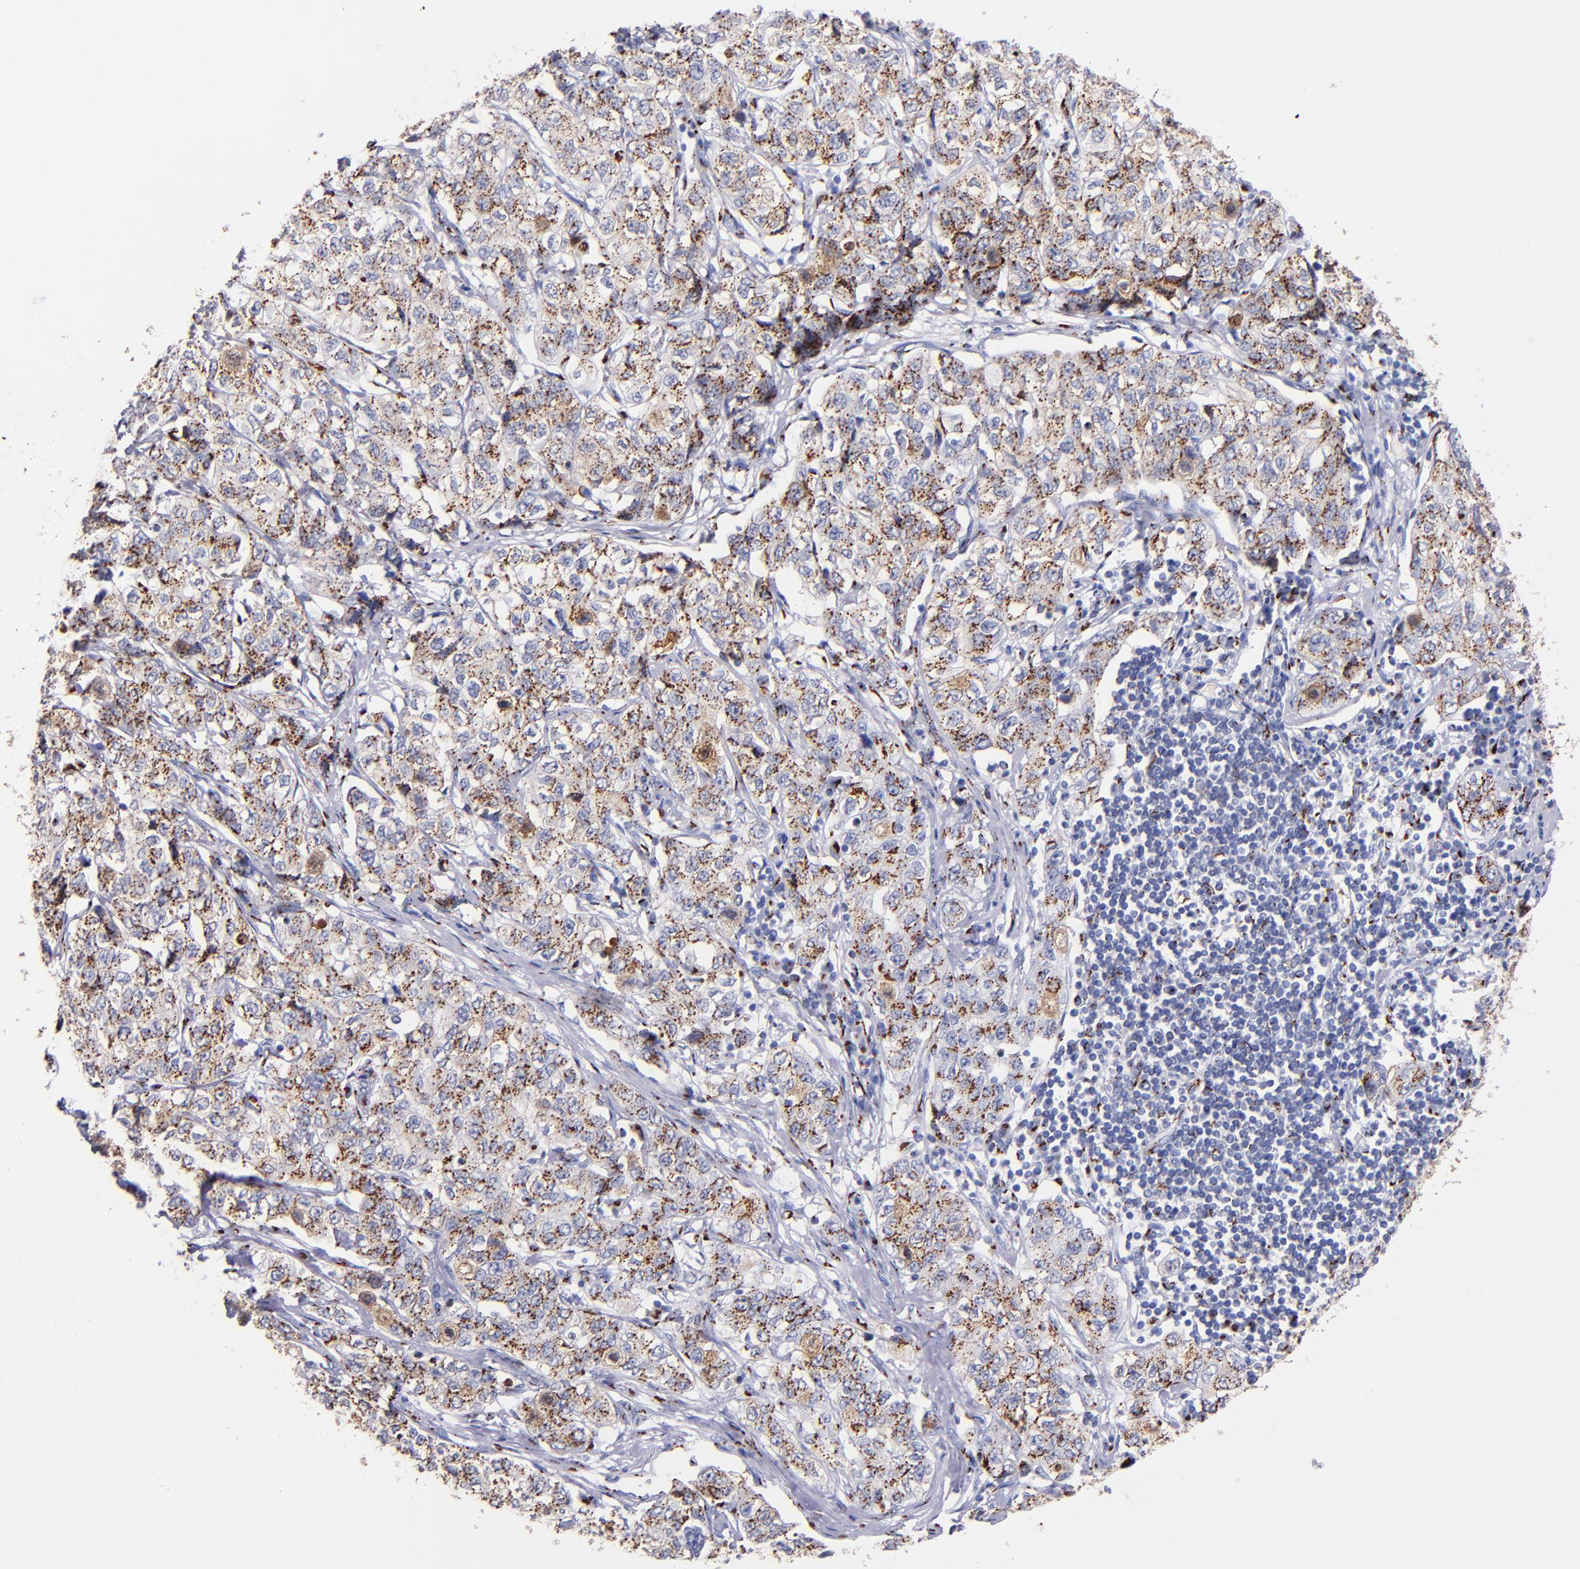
{"staining": {"intensity": "moderate", "quantity": ">75%", "location": "cytoplasmic/membranous"}, "tissue": "stomach cancer", "cell_type": "Tumor cells", "image_type": "cancer", "snomed": [{"axis": "morphology", "description": "Adenocarcinoma, NOS"}, {"axis": "topography", "description": "Stomach"}], "caption": "A brown stain labels moderate cytoplasmic/membranous expression of a protein in stomach adenocarcinoma tumor cells.", "gene": "GOLIM4", "patient": {"sex": "male", "age": 48}}